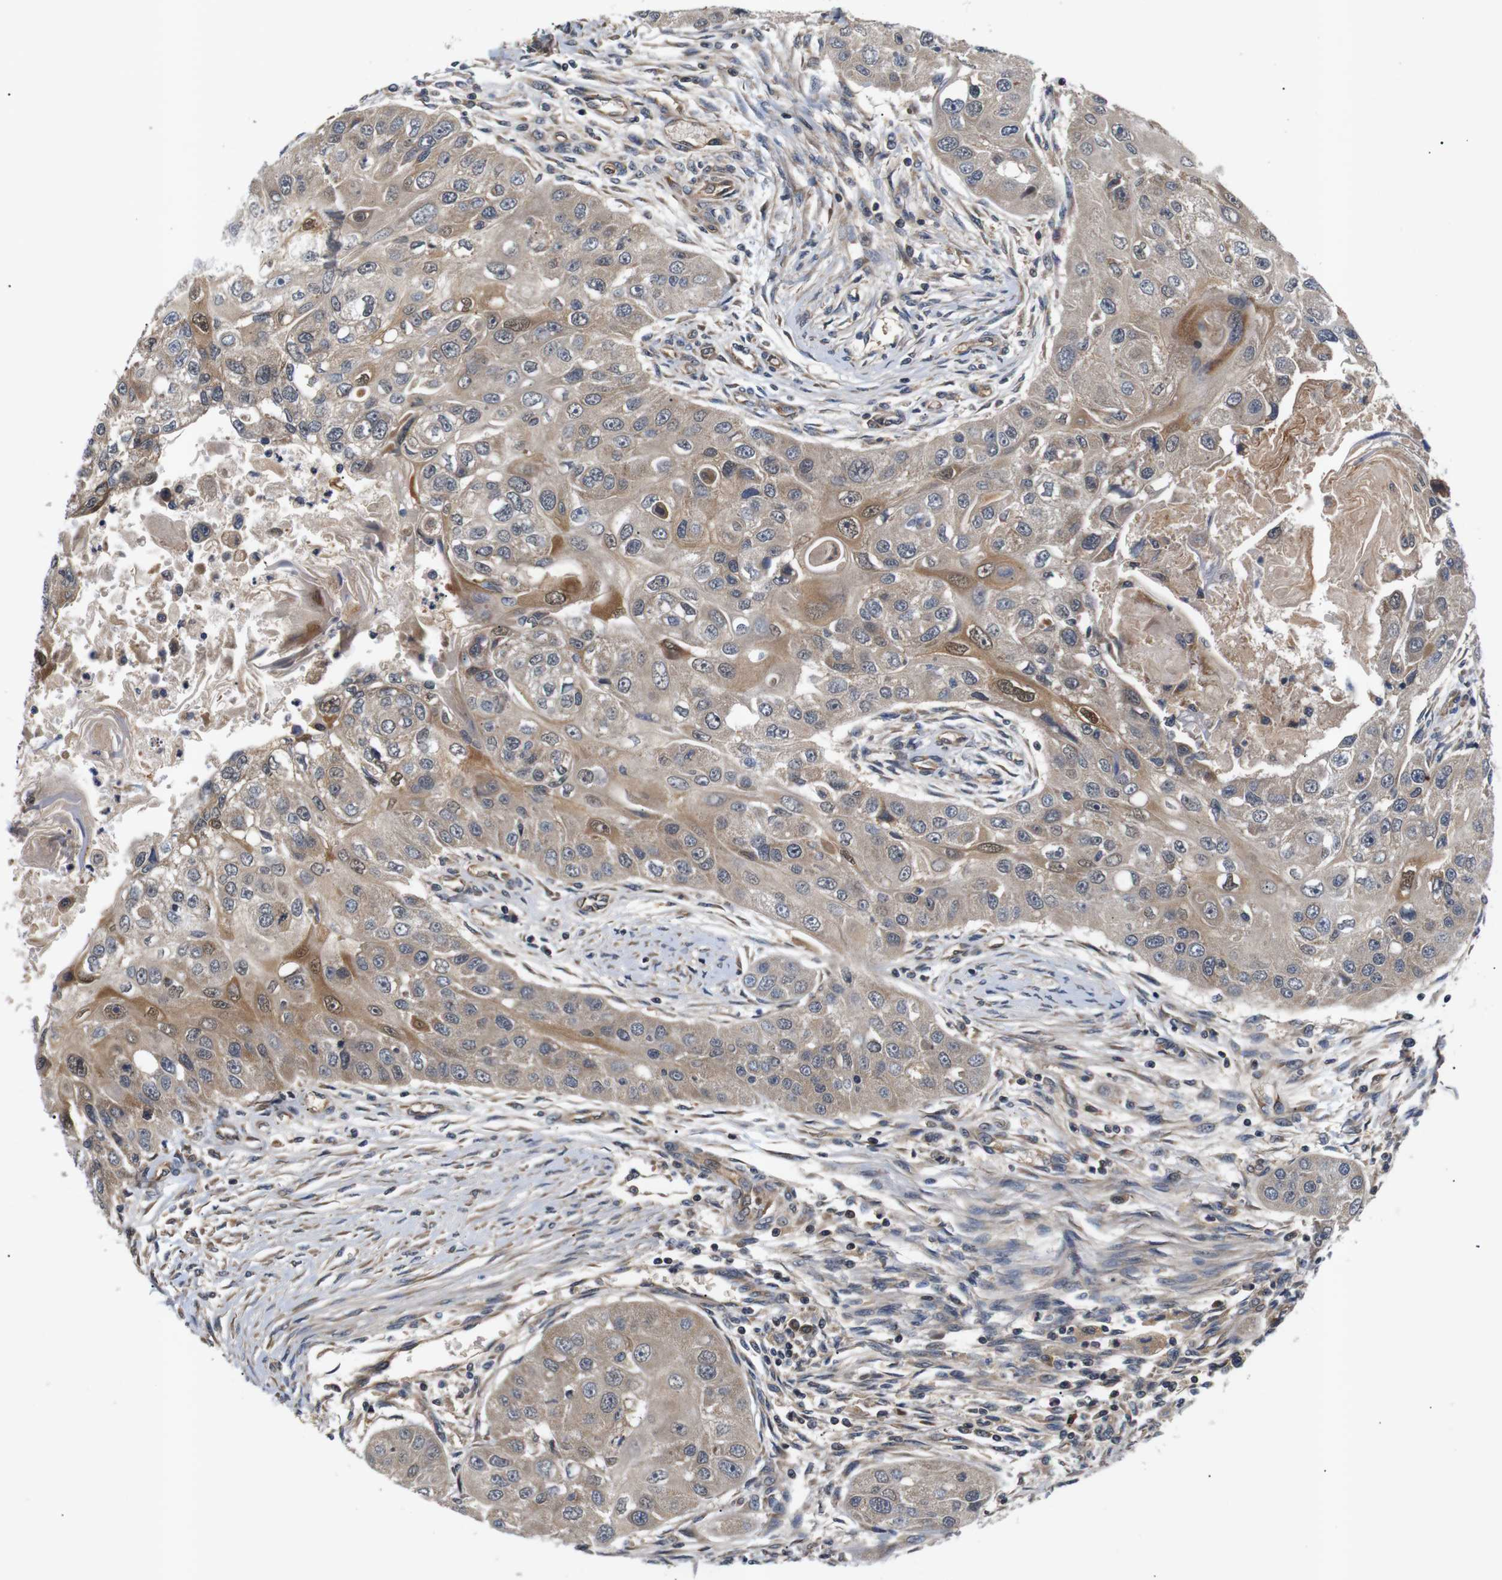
{"staining": {"intensity": "weak", "quantity": ">75%", "location": "cytoplasmic/membranous"}, "tissue": "head and neck cancer", "cell_type": "Tumor cells", "image_type": "cancer", "snomed": [{"axis": "morphology", "description": "Normal tissue, NOS"}, {"axis": "morphology", "description": "Squamous cell carcinoma, NOS"}, {"axis": "topography", "description": "Skeletal muscle"}, {"axis": "topography", "description": "Head-Neck"}], "caption": "Human head and neck squamous cell carcinoma stained for a protein (brown) demonstrates weak cytoplasmic/membranous positive staining in about >75% of tumor cells.", "gene": "RIPK1", "patient": {"sex": "male", "age": 51}}